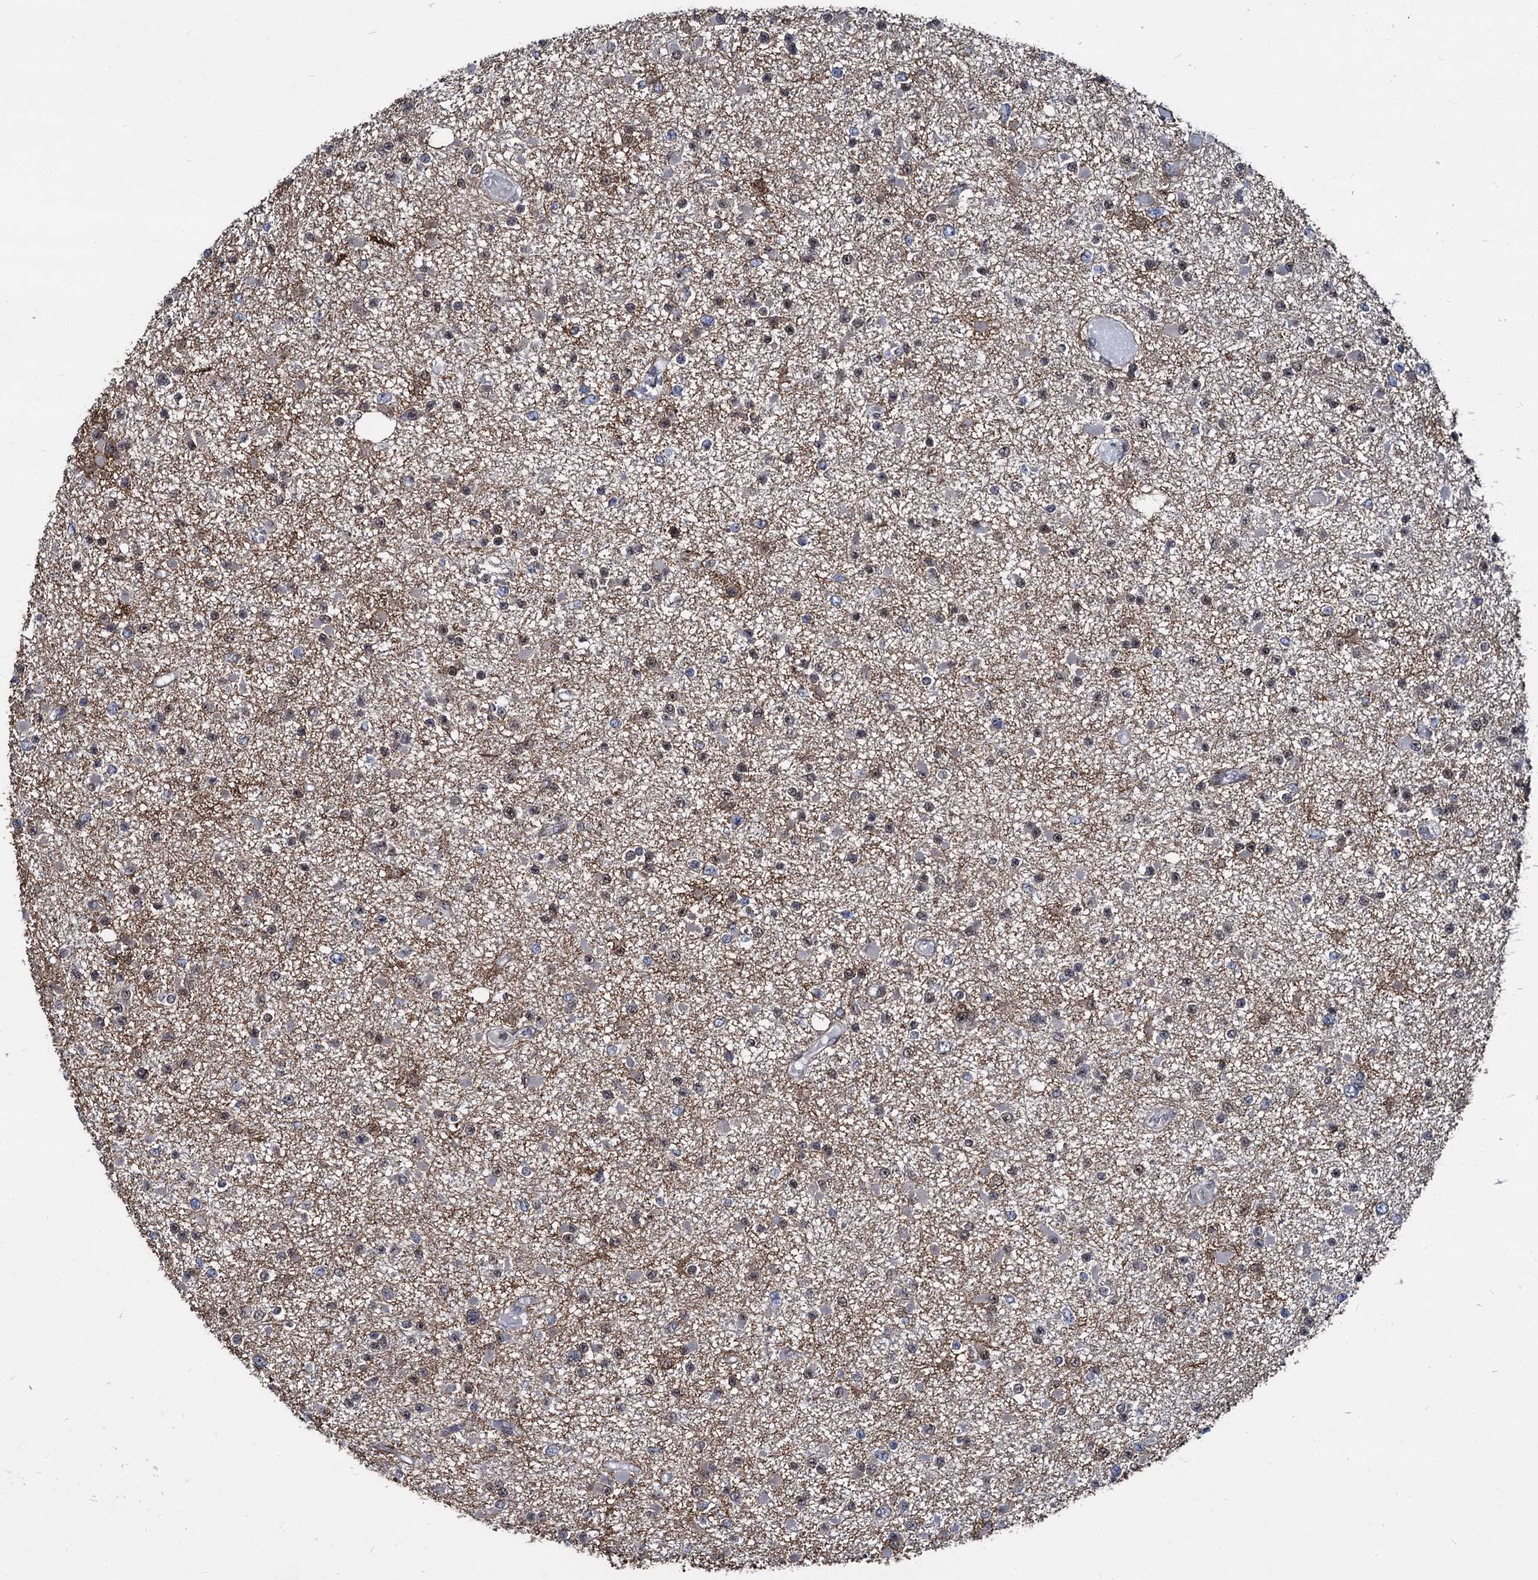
{"staining": {"intensity": "weak", "quantity": "<25%", "location": "cytoplasmic/membranous,nuclear"}, "tissue": "glioma", "cell_type": "Tumor cells", "image_type": "cancer", "snomed": [{"axis": "morphology", "description": "Glioma, malignant, Low grade"}, {"axis": "topography", "description": "Brain"}], "caption": "IHC photomicrograph of neoplastic tissue: human low-grade glioma (malignant) stained with DAB shows no significant protein staining in tumor cells.", "gene": "GALNT11", "patient": {"sex": "female", "age": 22}}